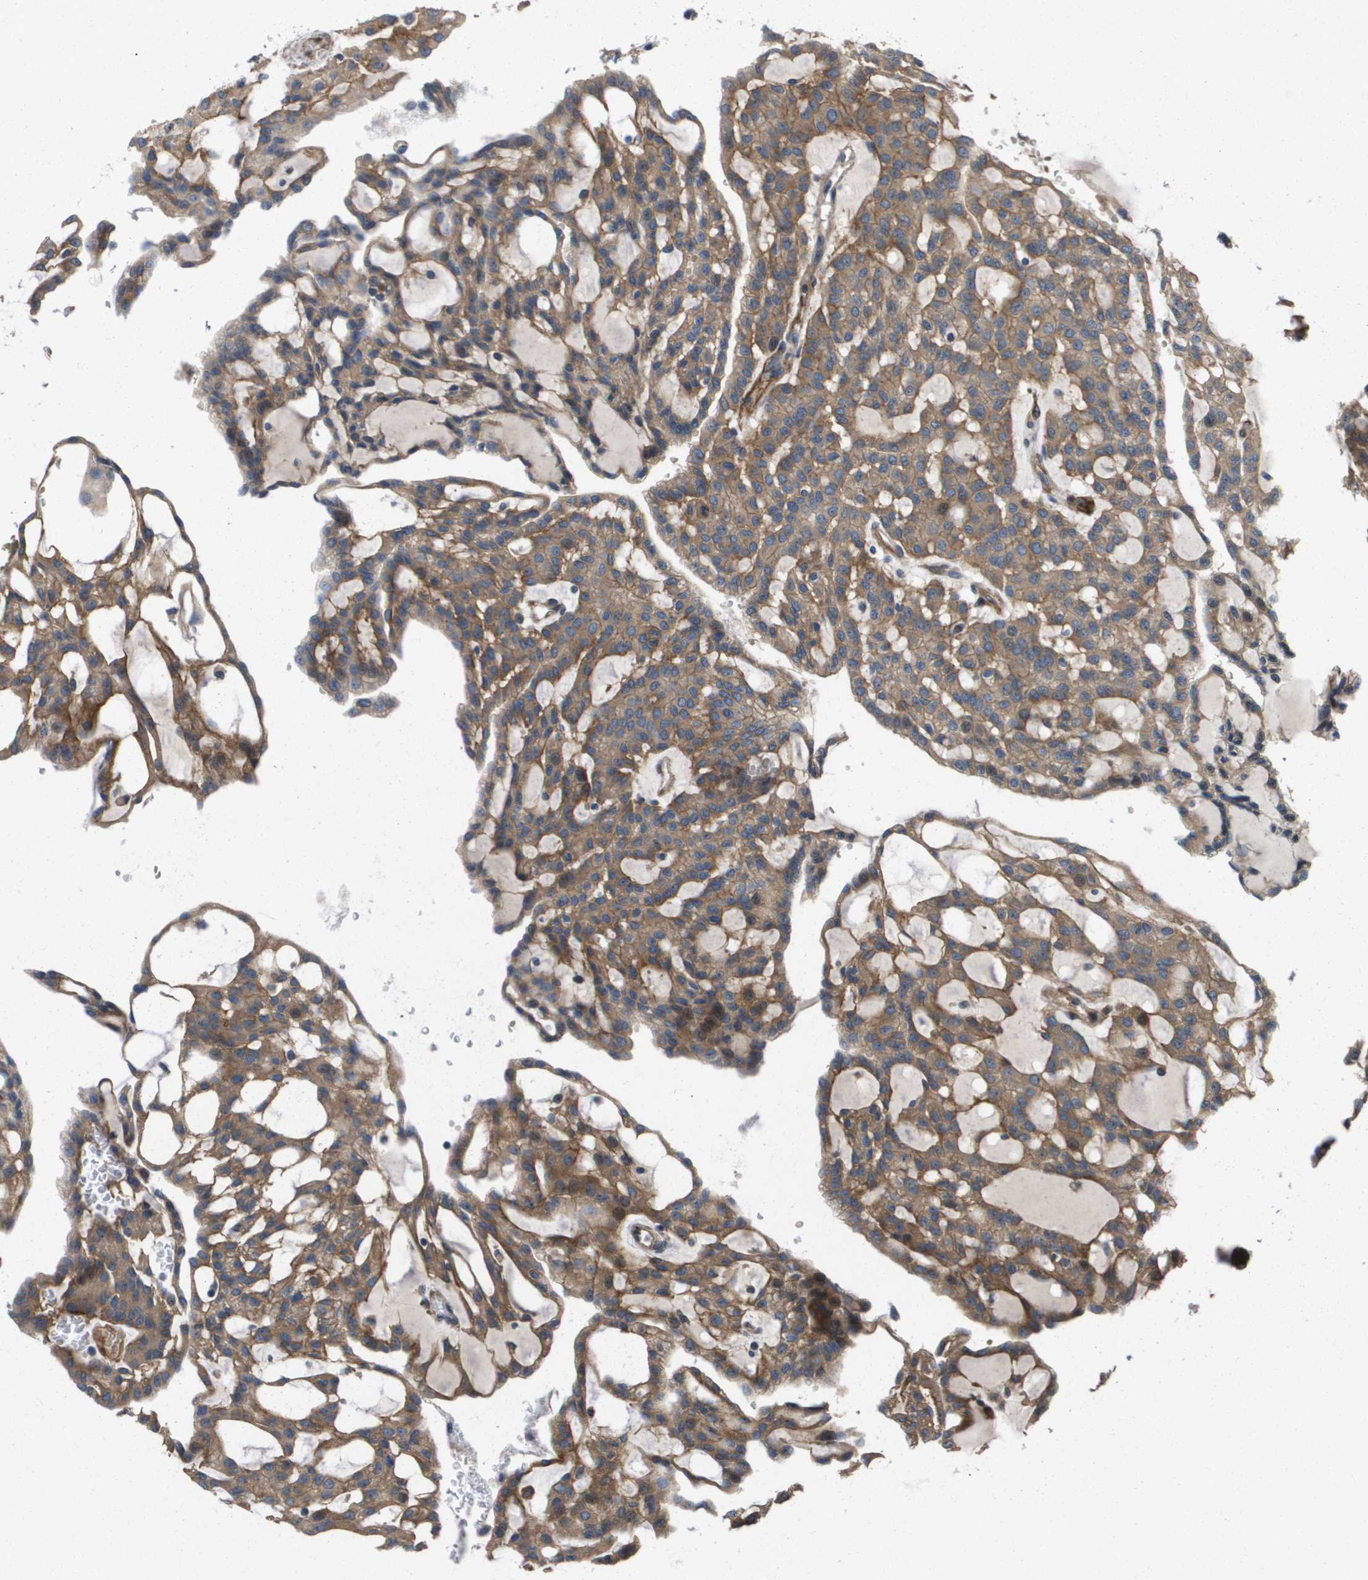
{"staining": {"intensity": "moderate", "quantity": ">75%", "location": "cytoplasmic/membranous"}, "tissue": "renal cancer", "cell_type": "Tumor cells", "image_type": "cancer", "snomed": [{"axis": "morphology", "description": "Adenocarcinoma, NOS"}, {"axis": "topography", "description": "Kidney"}], "caption": "Immunohistochemical staining of renal adenocarcinoma demonstrates moderate cytoplasmic/membranous protein expression in approximately >75% of tumor cells. The staining is performed using DAB (3,3'-diaminobenzidine) brown chromogen to label protein expression. The nuclei are counter-stained blue using hematoxylin.", "gene": "ENTPD2", "patient": {"sex": "male", "age": 63}}